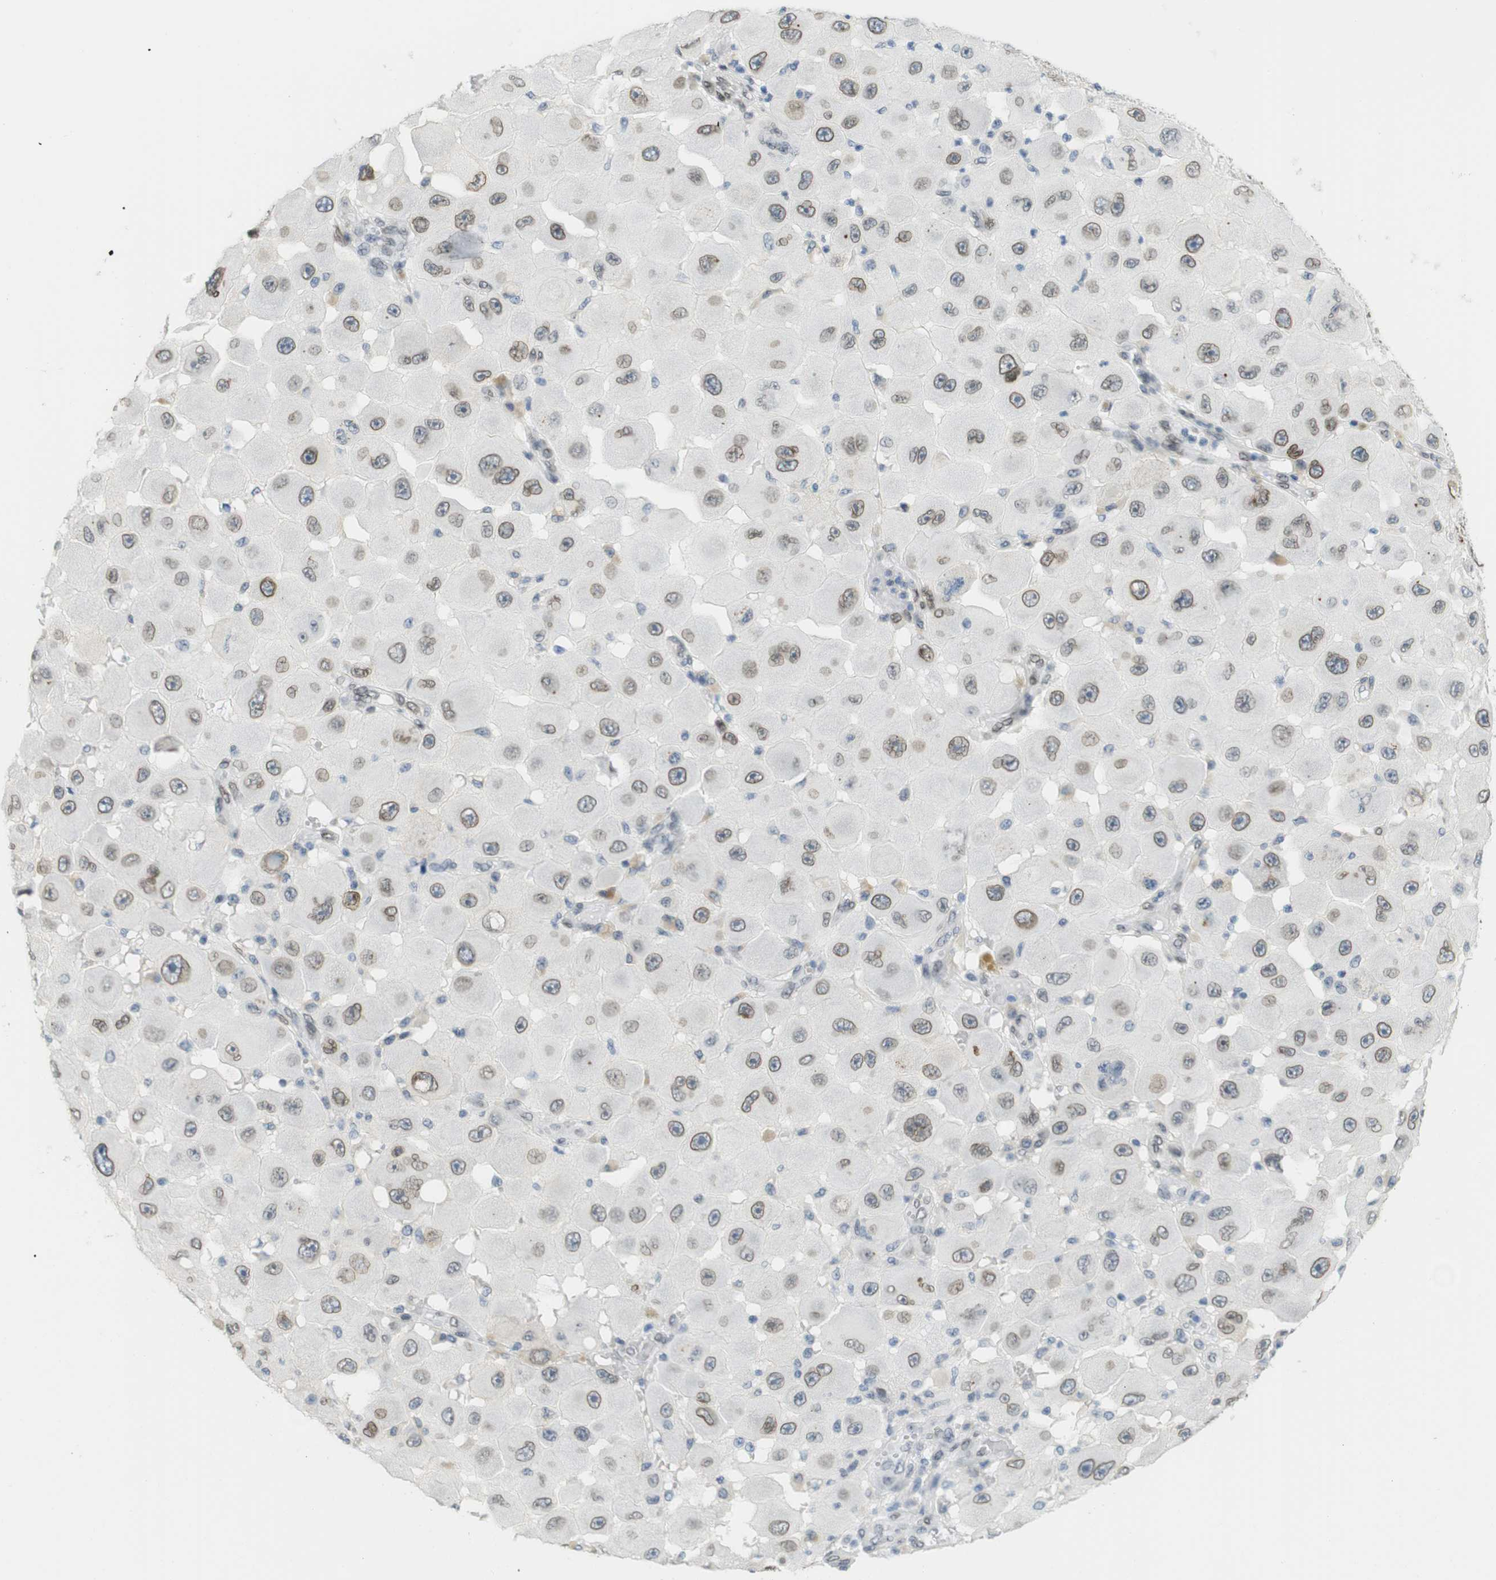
{"staining": {"intensity": "moderate", "quantity": ">75%", "location": "cytoplasmic/membranous,nuclear"}, "tissue": "melanoma", "cell_type": "Tumor cells", "image_type": "cancer", "snomed": [{"axis": "morphology", "description": "Malignant melanoma, NOS"}, {"axis": "topography", "description": "Skin"}], "caption": "The image shows a brown stain indicating the presence of a protein in the cytoplasmic/membranous and nuclear of tumor cells in melanoma.", "gene": "ARL6IP6", "patient": {"sex": "female", "age": 81}}